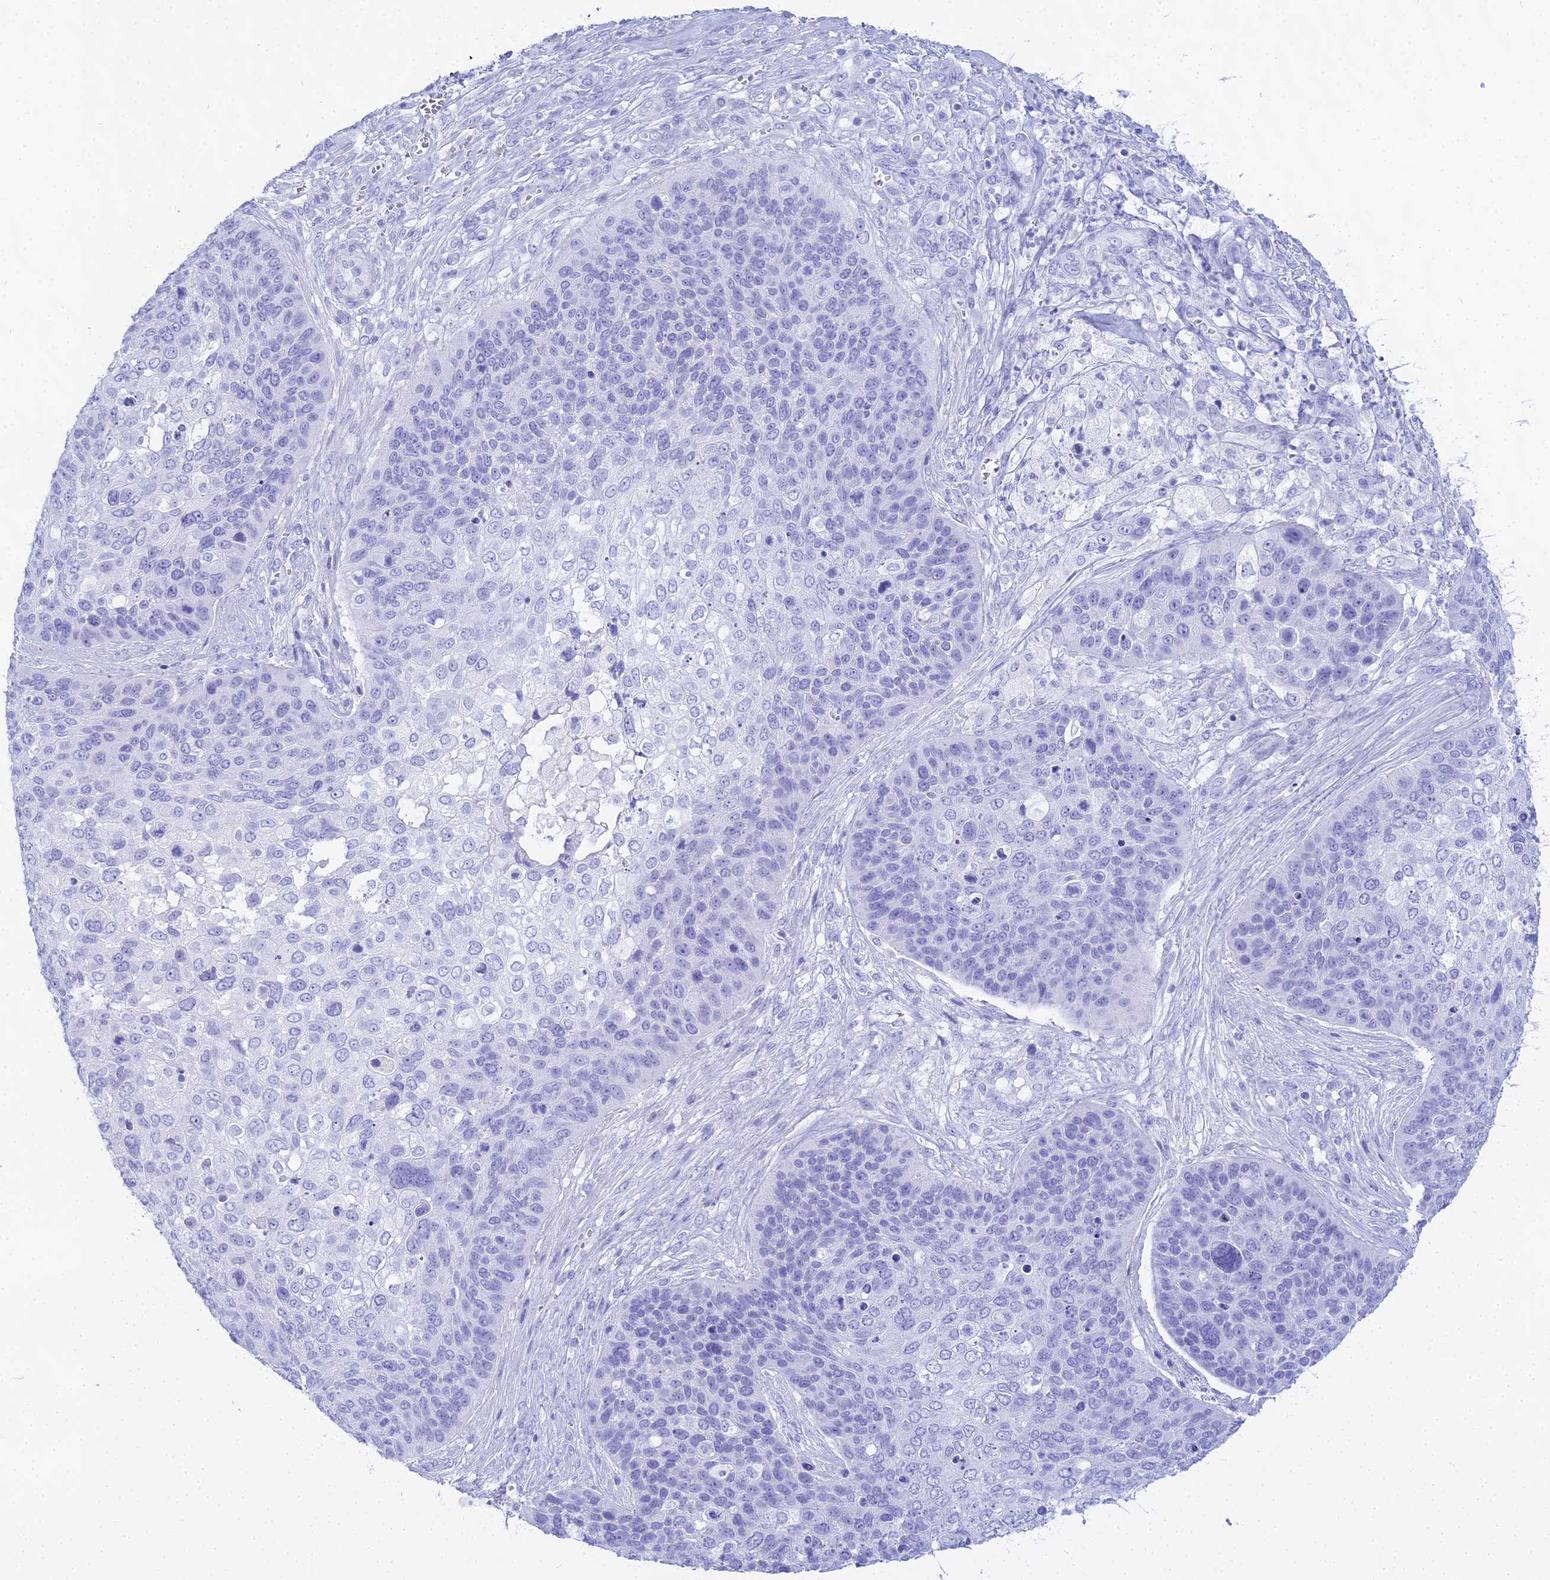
{"staining": {"intensity": "negative", "quantity": "none", "location": "none"}, "tissue": "skin cancer", "cell_type": "Tumor cells", "image_type": "cancer", "snomed": [{"axis": "morphology", "description": "Basal cell carcinoma"}, {"axis": "topography", "description": "Skin"}], "caption": "The histopathology image displays no staining of tumor cells in skin cancer (basal cell carcinoma). (DAB (3,3'-diaminobenzidine) IHC visualized using brightfield microscopy, high magnification).", "gene": "CGB2", "patient": {"sex": "female", "age": 74}}